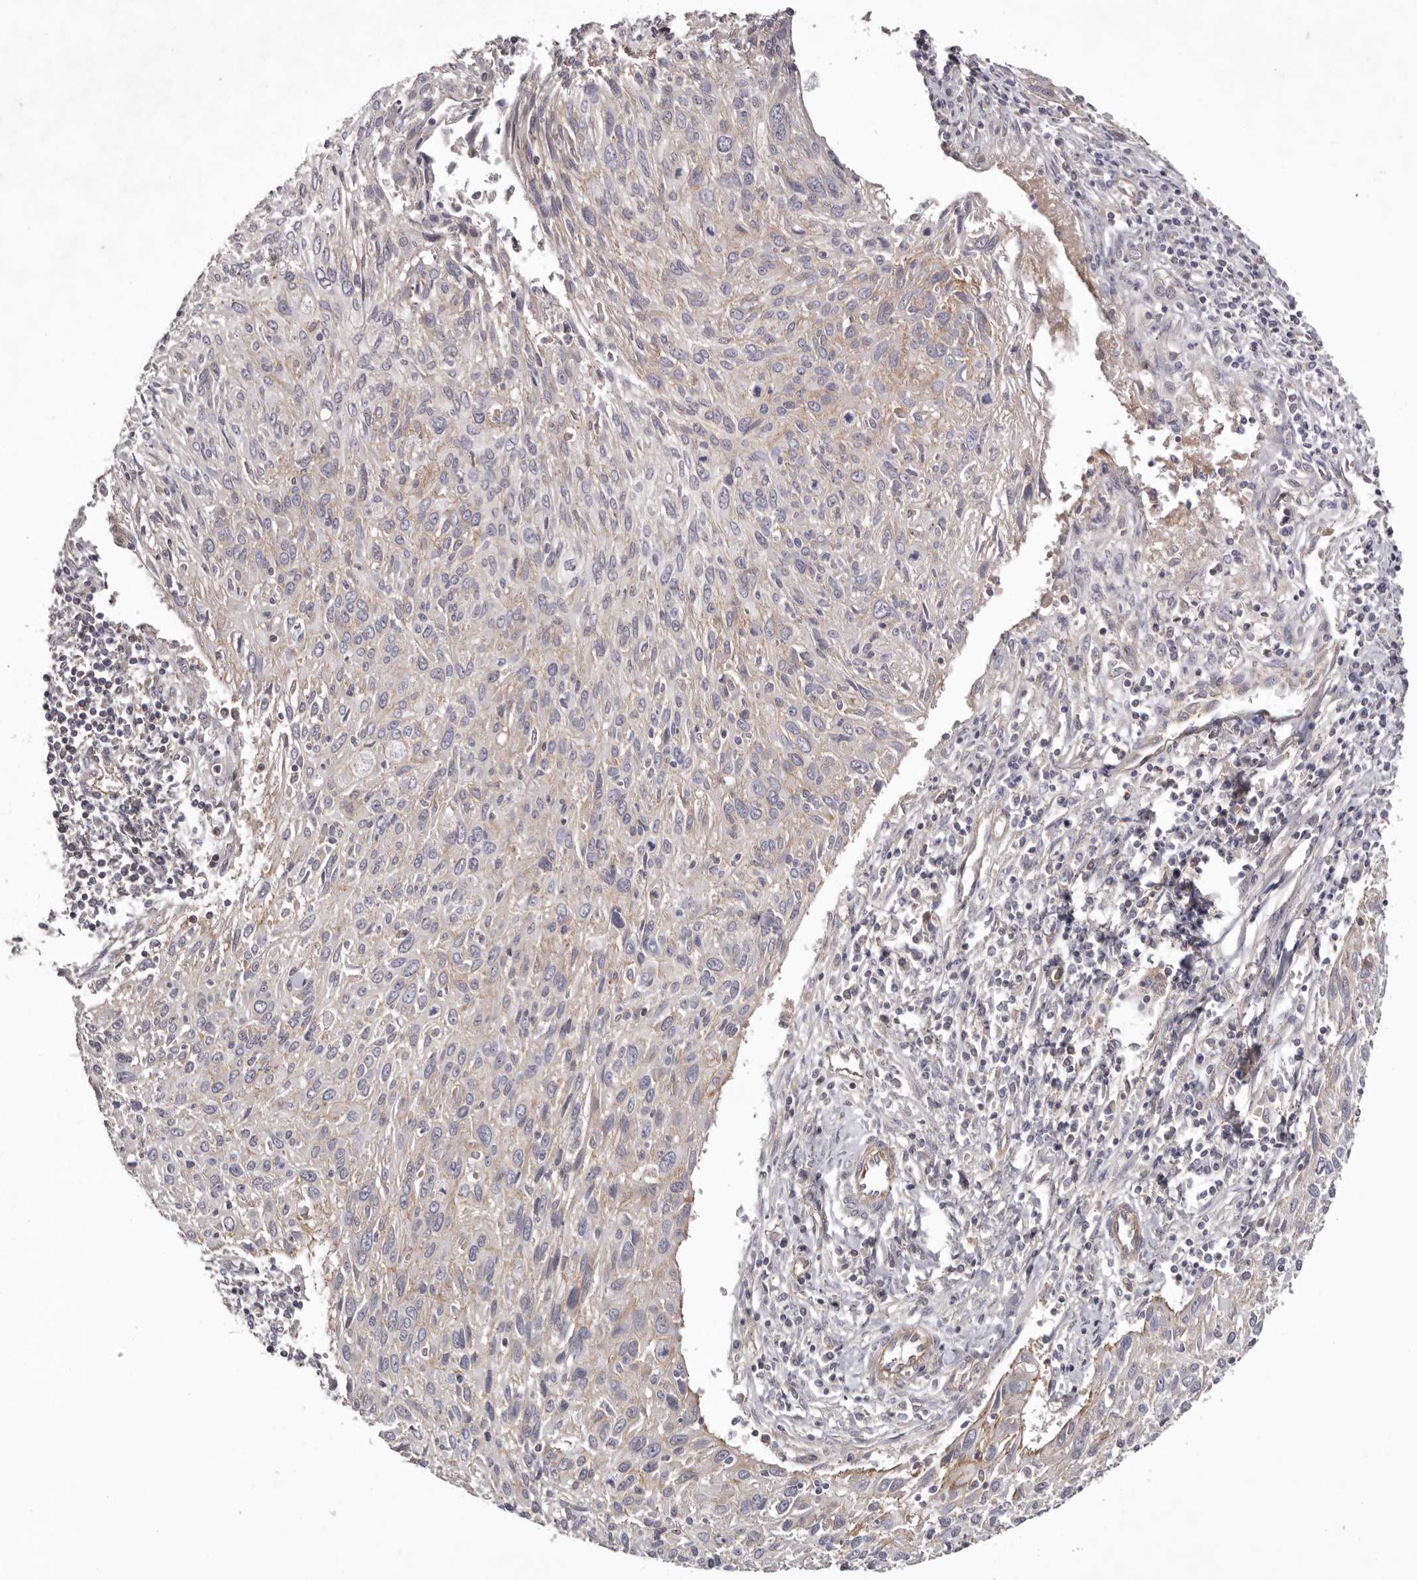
{"staining": {"intensity": "weak", "quantity": "<25%", "location": "cytoplasmic/membranous"}, "tissue": "cervical cancer", "cell_type": "Tumor cells", "image_type": "cancer", "snomed": [{"axis": "morphology", "description": "Squamous cell carcinoma, NOS"}, {"axis": "topography", "description": "Cervix"}], "caption": "DAB (3,3'-diaminobenzidine) immunohistochemical staining of human squamous cell carcinoma (cervical) reveals no significant positivity in tumor cells.", "gene": "DMRT2", "patient": {"sex": "female", "age": 51}}